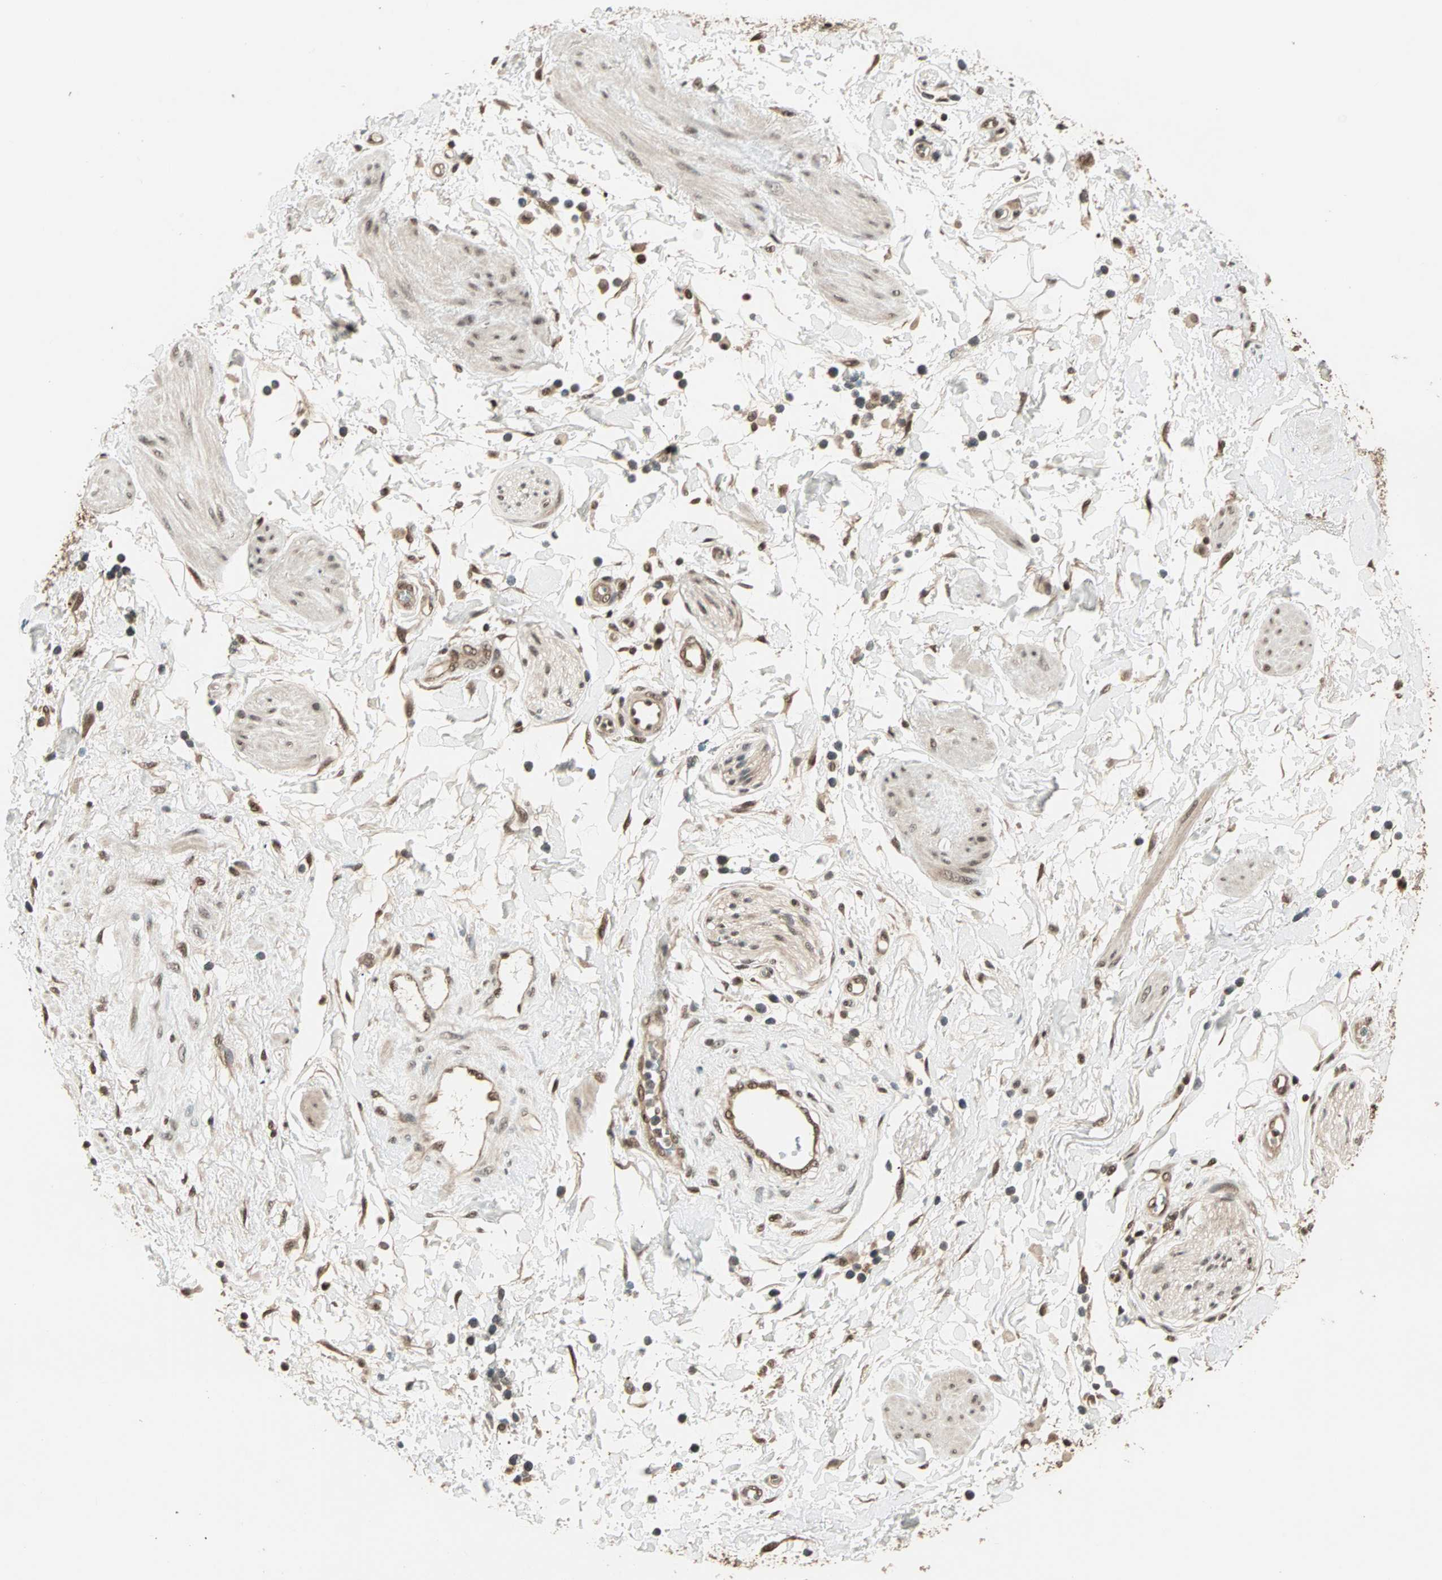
{"staining": {"intensity": "moderate", "quantity": "25%-75%", "location": "nuclear"}, "tissue": "adipose tissue", "cell_type": "Adipocytes", "image_type": "normal", "snomed": [{"axis": "morphology", "description": "Normal tissue, NOS"}, {"axis": "topography", "description": "Soft tissue"}, {"axis": "topography", "description": "Peripheral nerve tissue"}], "caption": "A histopathology image of human adipose tissue stained for a protein reveals moderate nuclear brown staining in adipocytes. Immunohistochemistry stains the protein in brown and the nuclei are stained blue.", "gene": "ZNF44", "patient": {"sex": "female", "age": 71}}